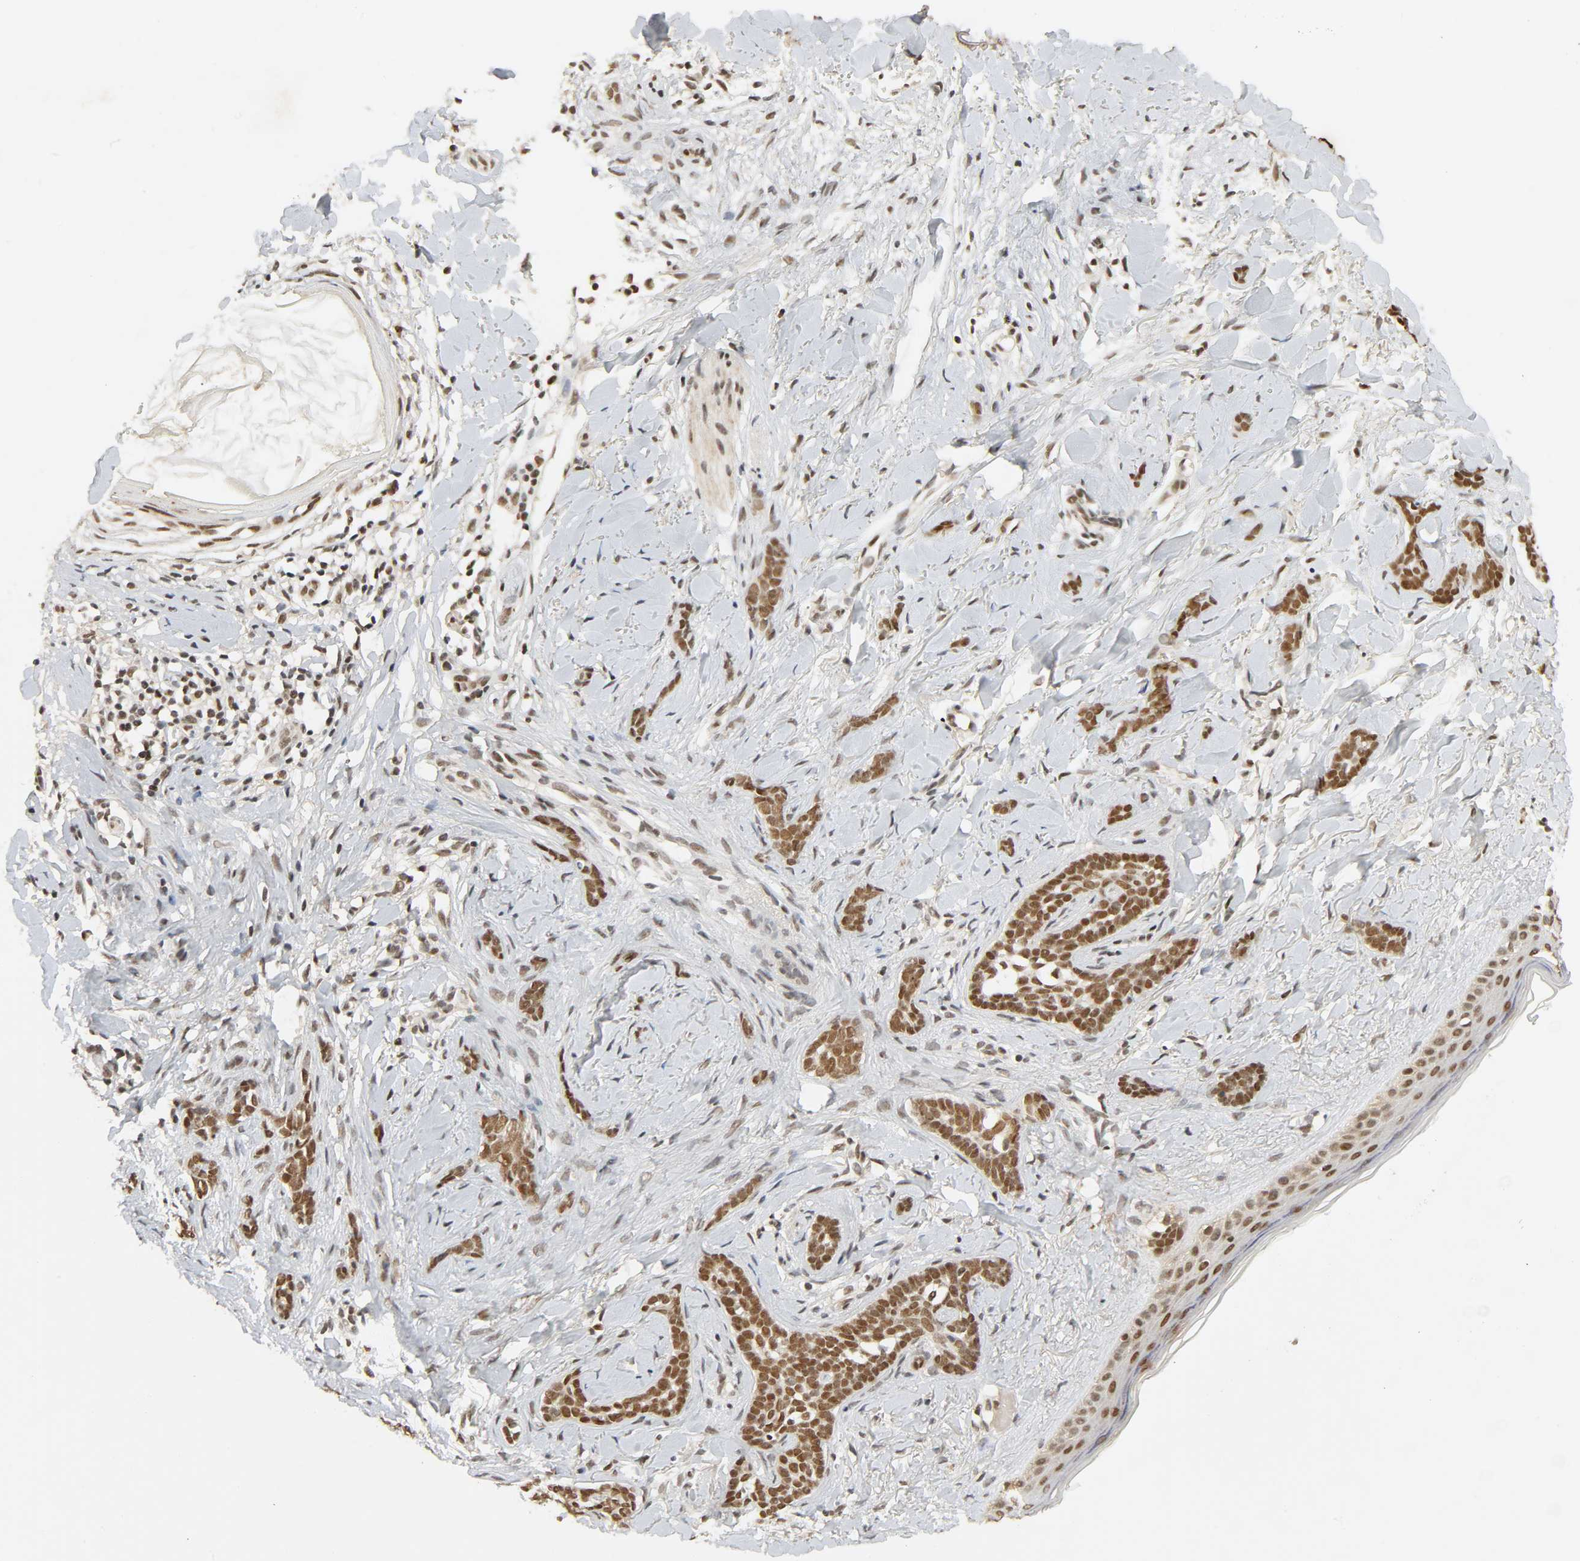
{"staining": {"intensity": "strong", "quantity": ">75%", "location": "nuclear"}, "tissue": "skin cancer", "cell_type": "Tumor cells", "image_type": "cancer", "snomed": [{"axis": "morphology", "description": "Basal cell carcinoma"}, {"axis": "topography", "description": "Skin"}], "caption": "Skin cancer (basal cell carcinoma) stained with a protein marker demonstrates strong staining in tumor cells.", "gene": "SMARCD1", "patient": {"sex": "female", "age": 37}}